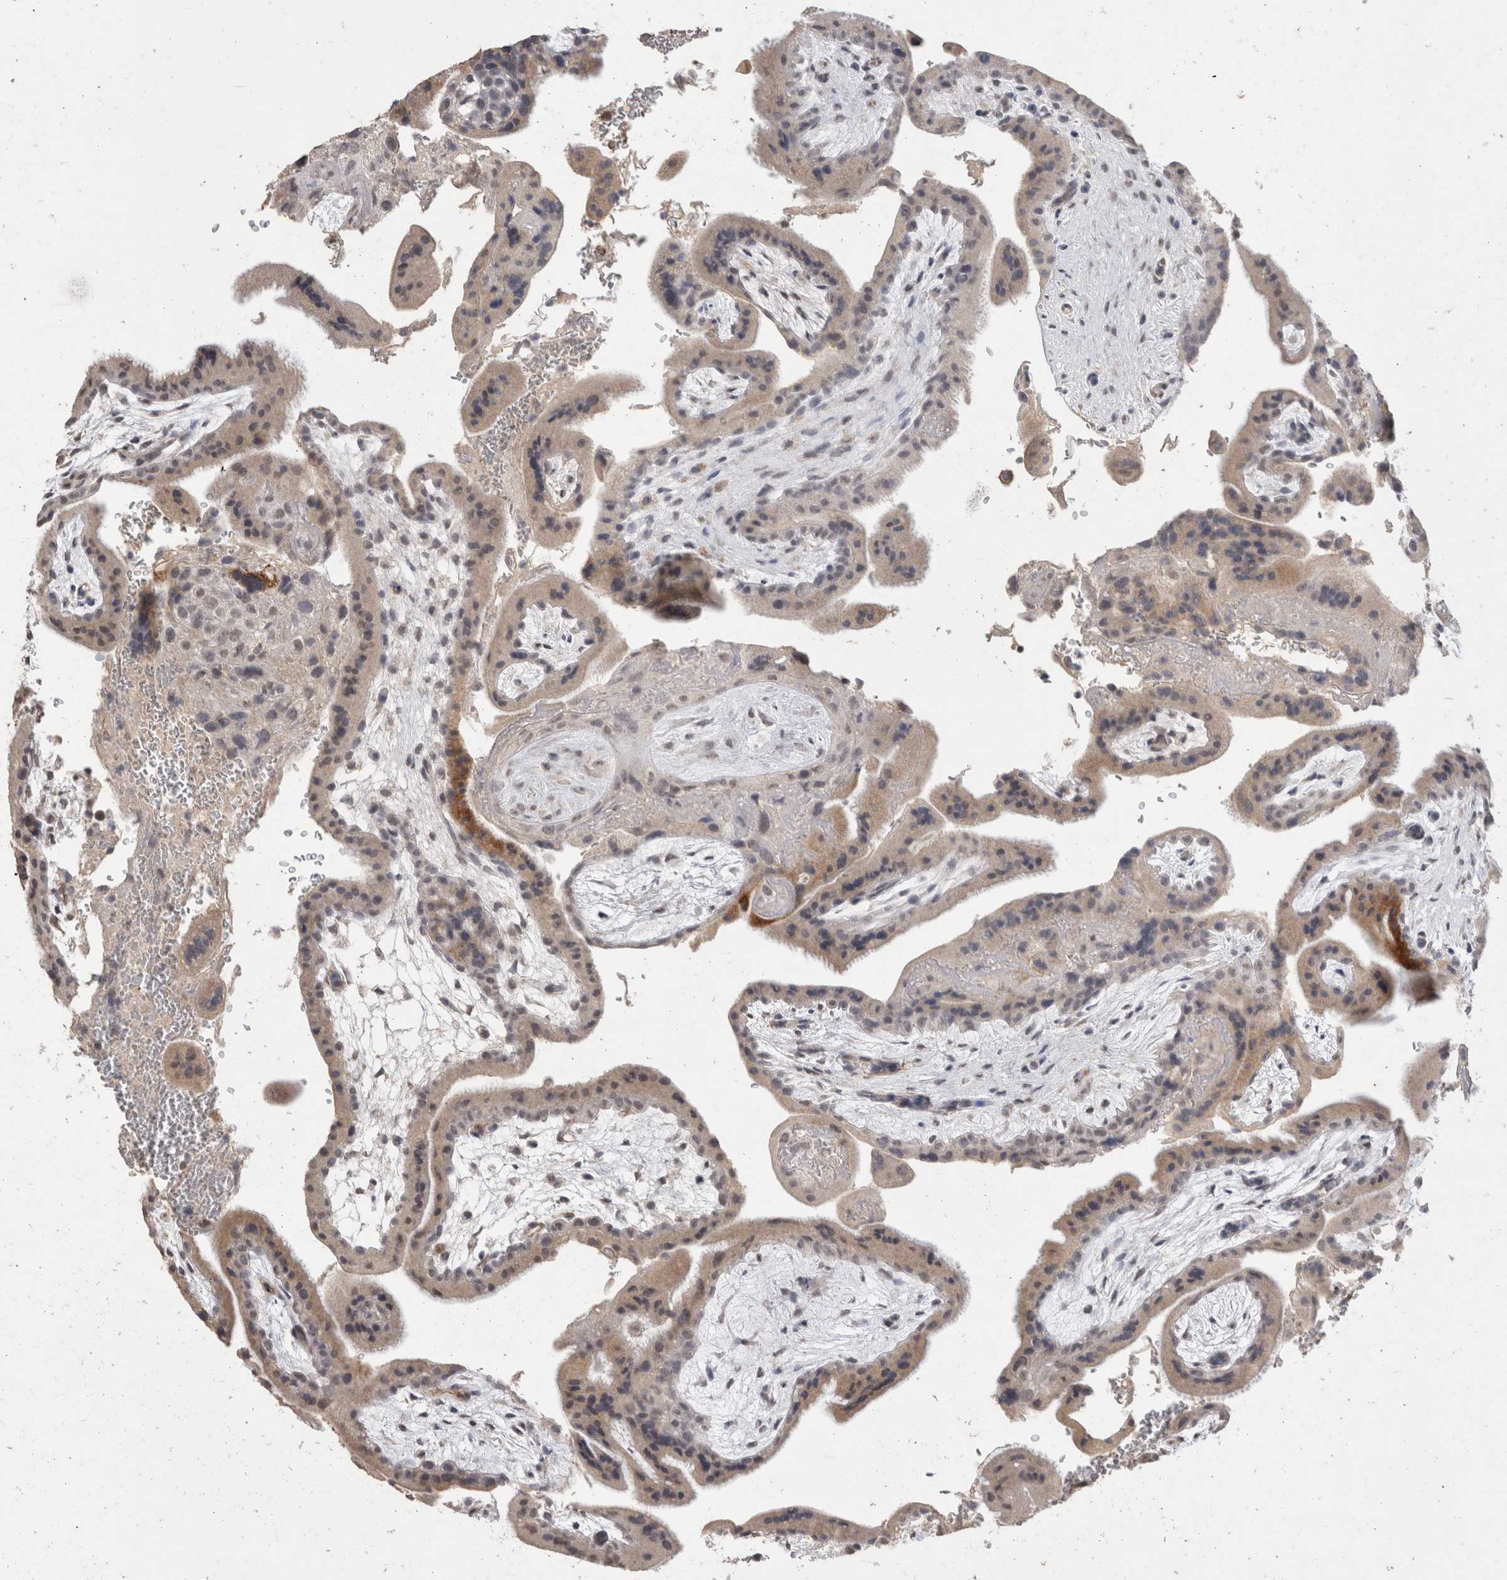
{"staining": {"intensity": "weak", "quantity": "25%-75%", "location": "nuclear"}, "tissue": "placenta", "cell_type": "Decidual cells", "image_type": "normal", "snomed": [{"axis": "morphology", "description": "Normal tissue, NOS"}, {"axis": "topography", "description": "Placenta"}], "caption": "Placenta stained with immunohistochemistry shows weak nuclear positivity in about 25%-75% of decidual cells. (IHC, brightfield microscopy, high magnification).", "gene": "CDH13", "patient": {"sex": "female", "age": 35}}